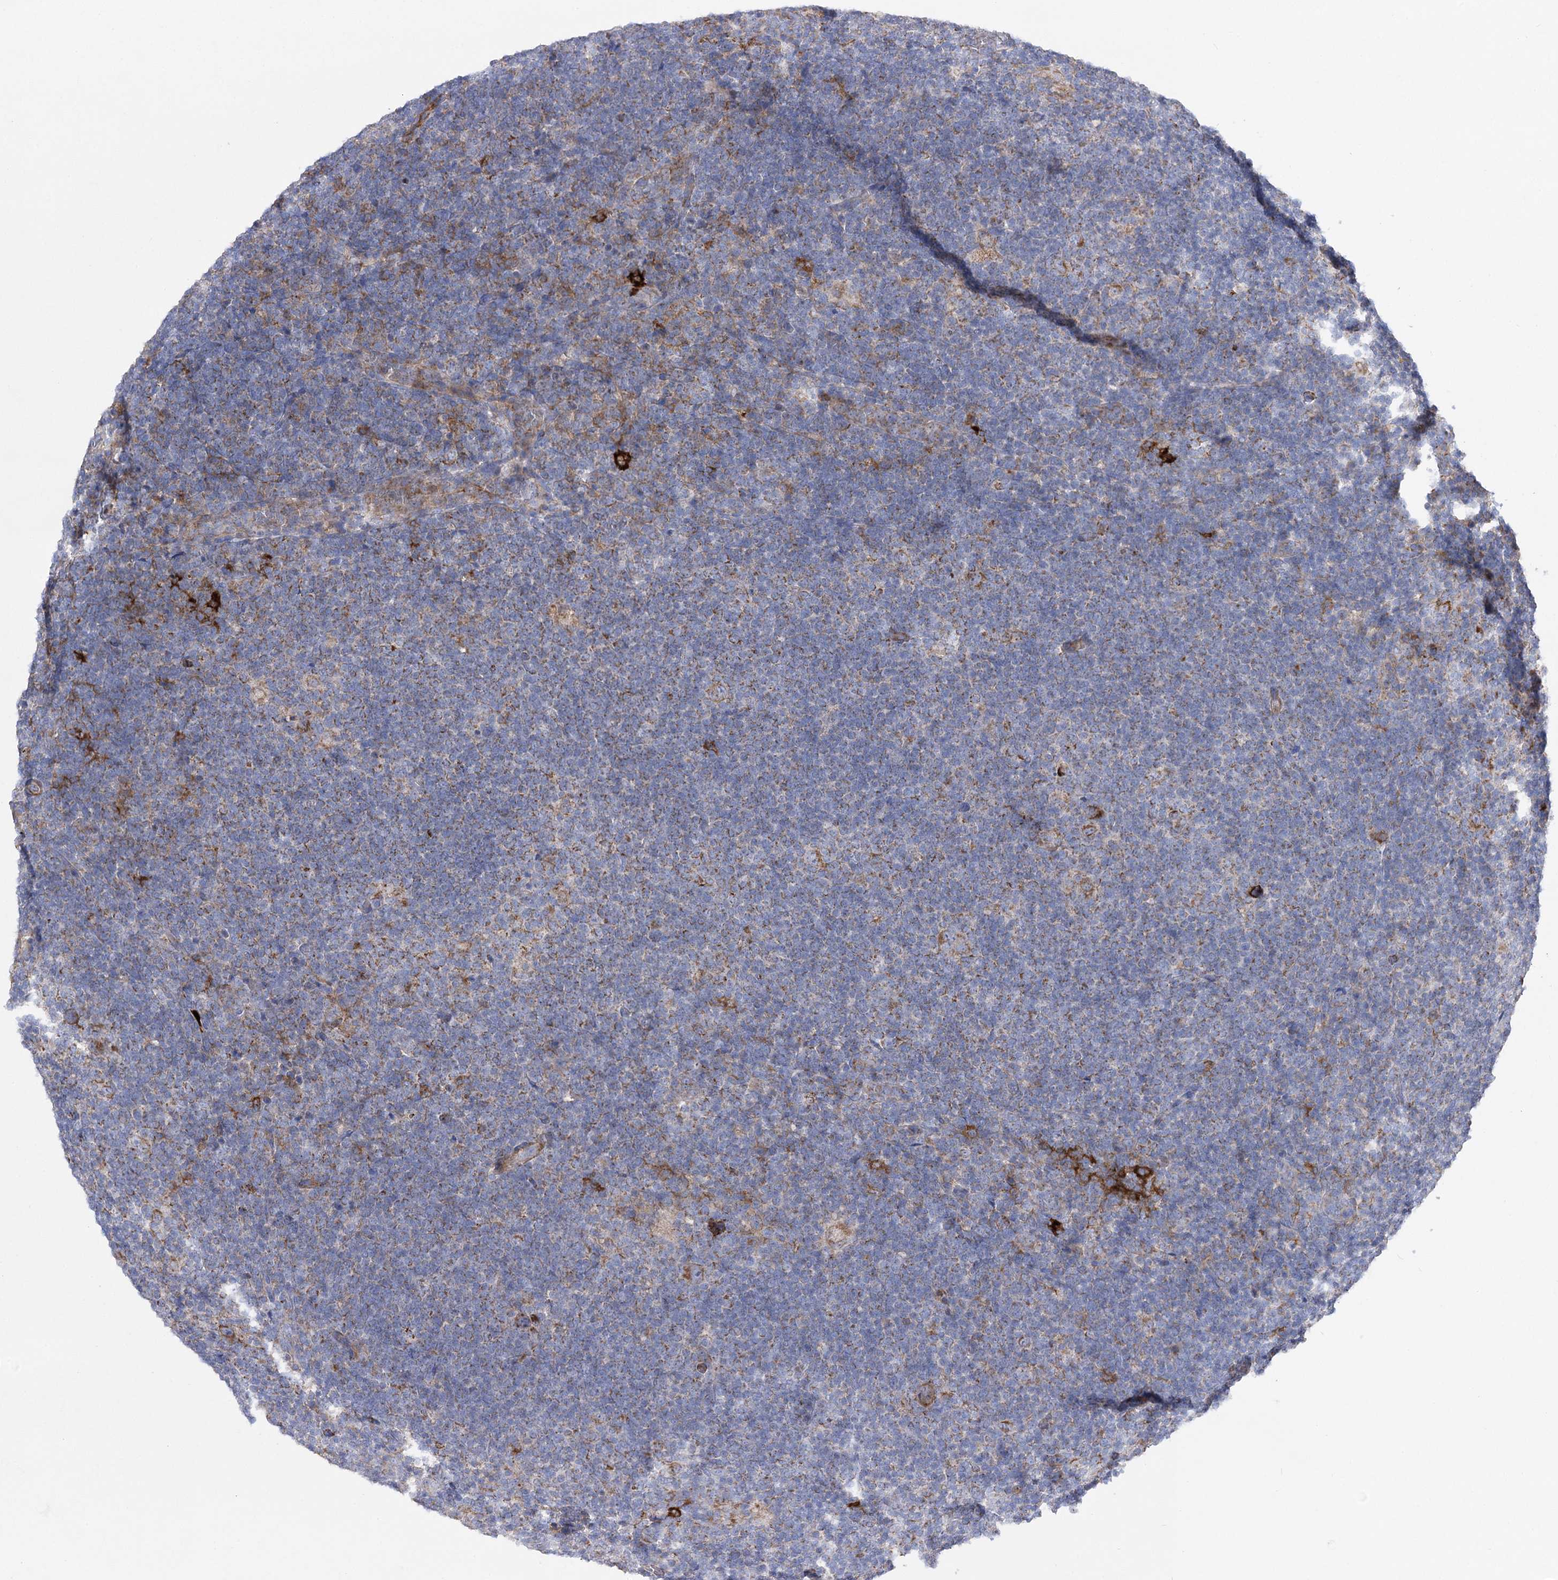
{"staining": {"intensity": "moderate", "quantity": ">75%", "location": "cytoplasmic/membranous"}, "tissue": "lymphoma", "cell_type": "Tumor cells", "image_type": "cancer", "snomed": [{"axis": "morphology", "description": "Hodgkin's disease, NOS"}, {"axis": "topography", "description": "Lymph node"}], "caption": "About >75% of tumor cells in human lymphoma exhibit moderate cytoplasmic/membranous protein positivity as visualized by brown immunohistochemical staining.", "gene": "COX15", "patient": {"sex": "female", "age": 57}}